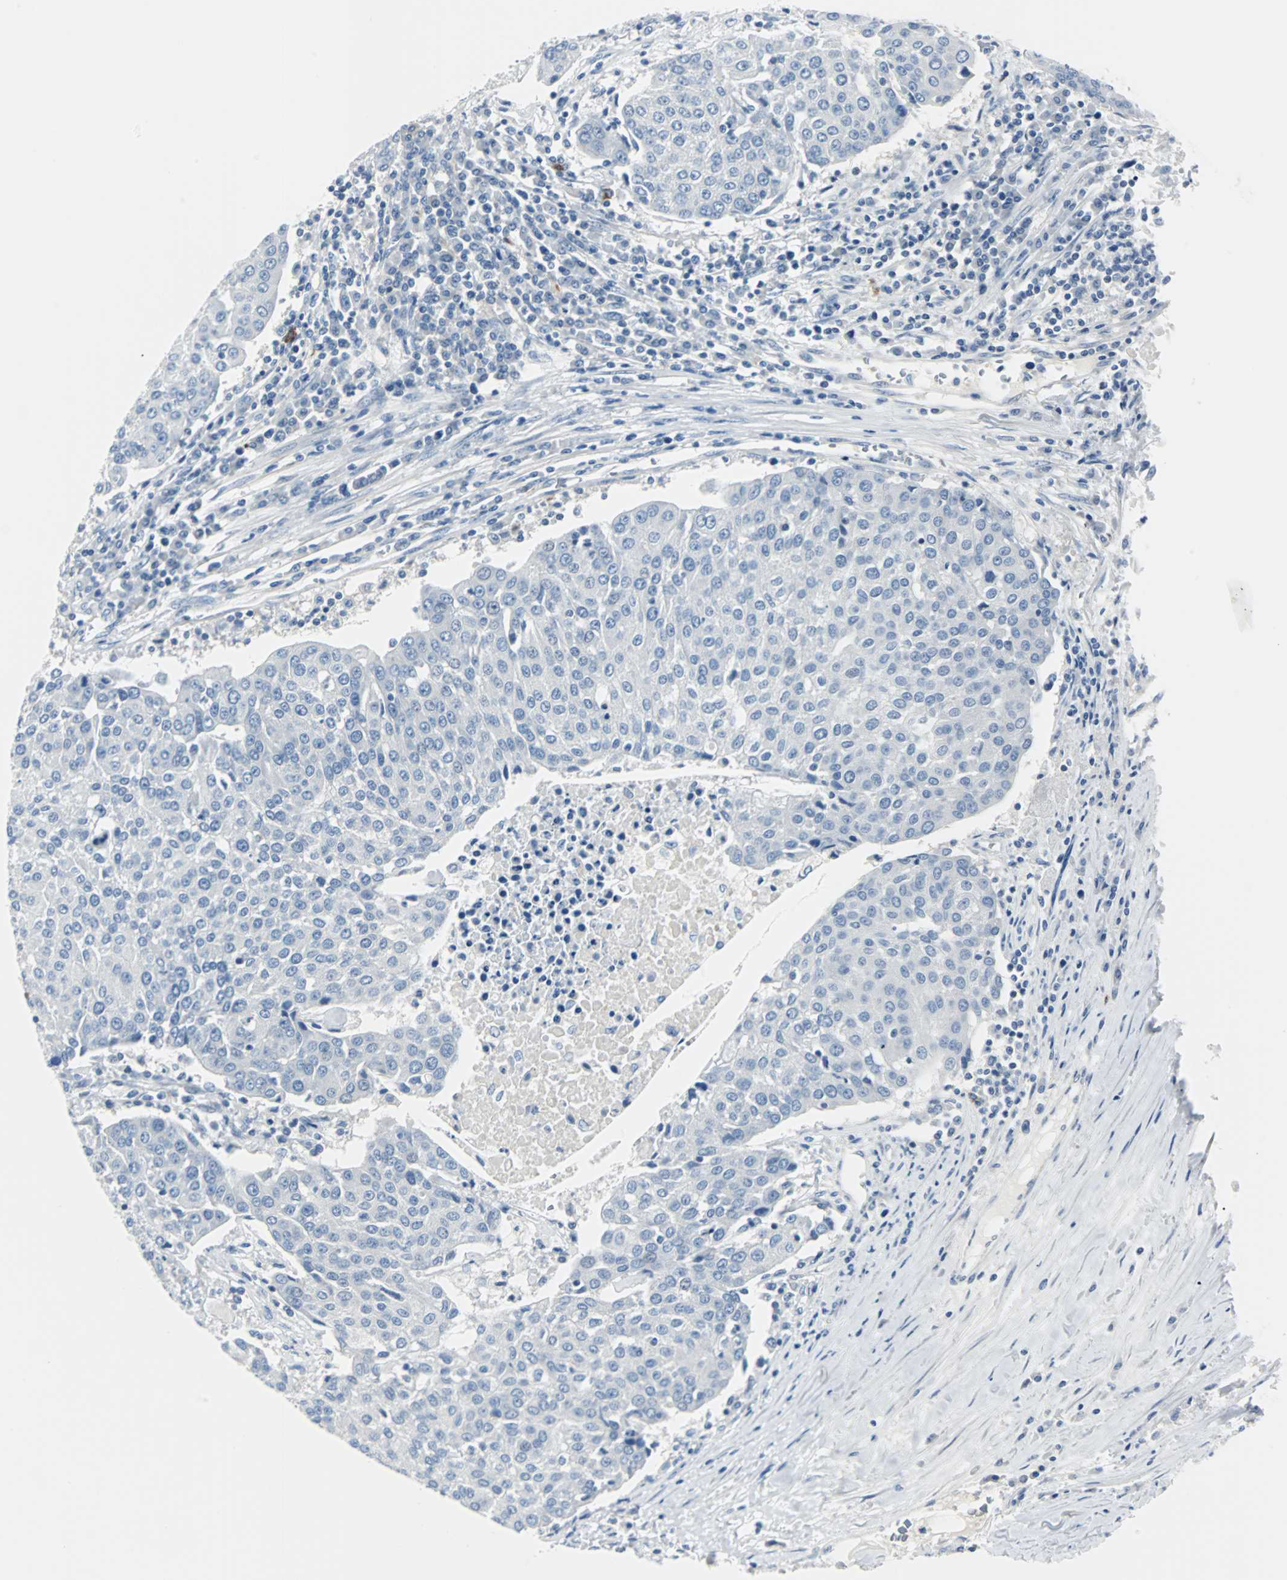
{"staining": {"intensity": "negative", "quantity": "none", "location": "none"}, "tissue": "urothelial cancer", "cell_type": "Tumor cells", "image_type": "cancer", "snomed": [{"axis": "morphology", "description": "Urothelial carcinoma, High grade"}, {"axis": "topography", "description": "Urinary bladder"}], "caption": "Micrograph shows no protein positivity in tumor cells of high-grade urothelial carcinoma tissue.", "gene": "RASA1", "patient": {"sex": "female", "age": 85}}